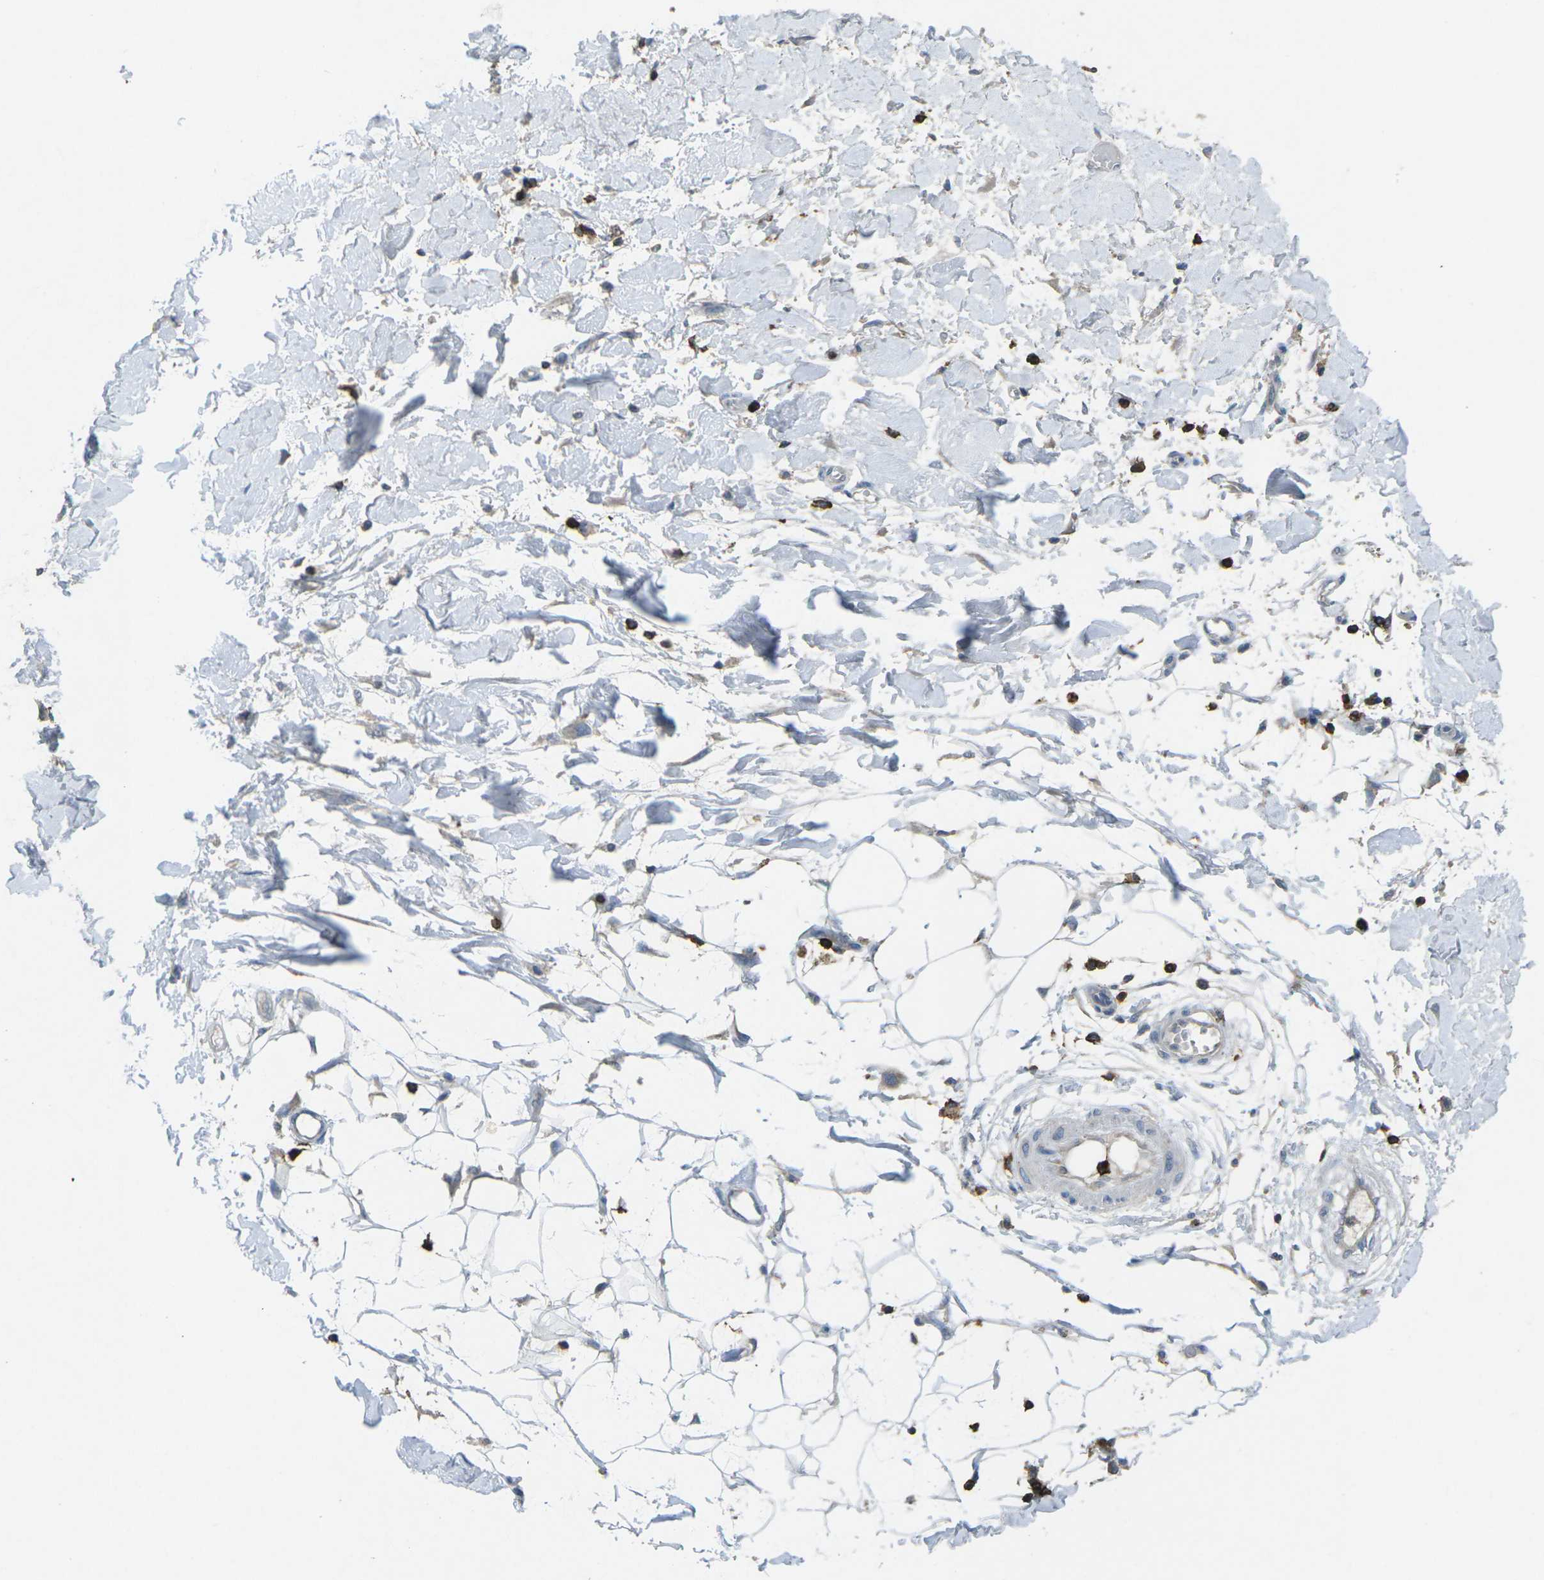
{"staining": {"intensity": "negative", "quantity": "none", "location": "none"}, "tissue": "adipose tissue", "cell_type": "Adipocytes", "image_type": "normal", "snomed": [{"axis": "morphology", "description": "Normal tissue, NOS"}, {"axis": "morphology", "description": "Squamous cell carcinoma, NOS"}, {"axis": "topography", "description": "Skin"}, {"axis": "topography", "description": "Peripheral nerve tissue"}], "caption": "This is a image of immunohistochemistry (IHC) staining of benign adipose tissue, which shows no expression in adipocytes.", "gene": "CD19", "patient": {"sex": "male", "age": 83}}